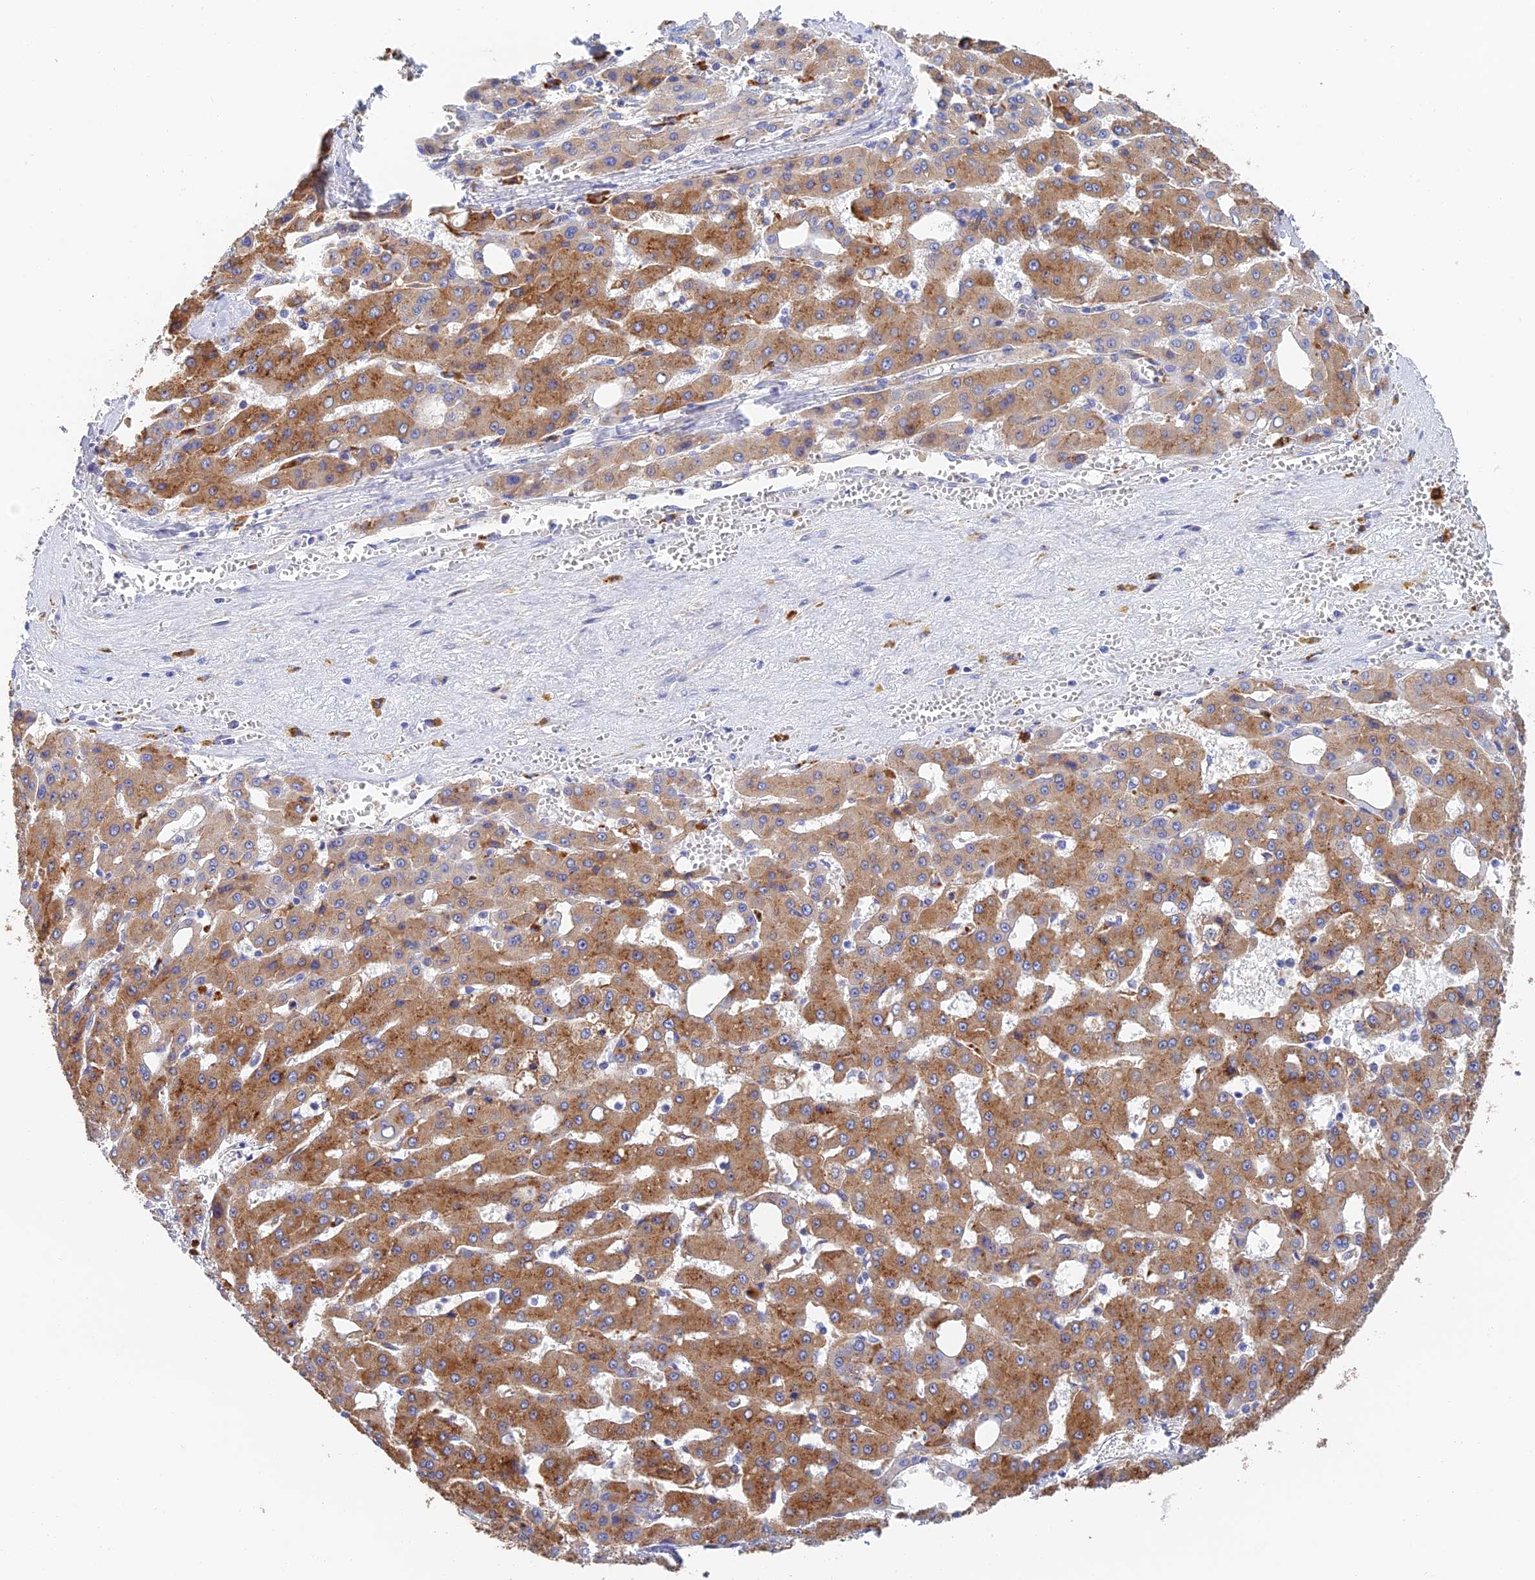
{"staining": {"intensity": "moderate", "quantity": ">75%", "location": "cytoplasmic/membranous"}, "tissue": "liver cancer", "cell_type": "Tumor cells", "image_type": "cancer", "snomed": [{"axis": "morphology", "description": "Carcinoma, Hepatocellular, NOS"}, {"axis": "topography", "description": "Liver"}], "caption": "Immunohistochemical staining of human liver cancer shows medium levels of moderate cytoplasmic/membranous staining in about >75% of tumor cells.", "gene": "RPGRIP1L", "patient": {"sex": "male", "age": 47}}